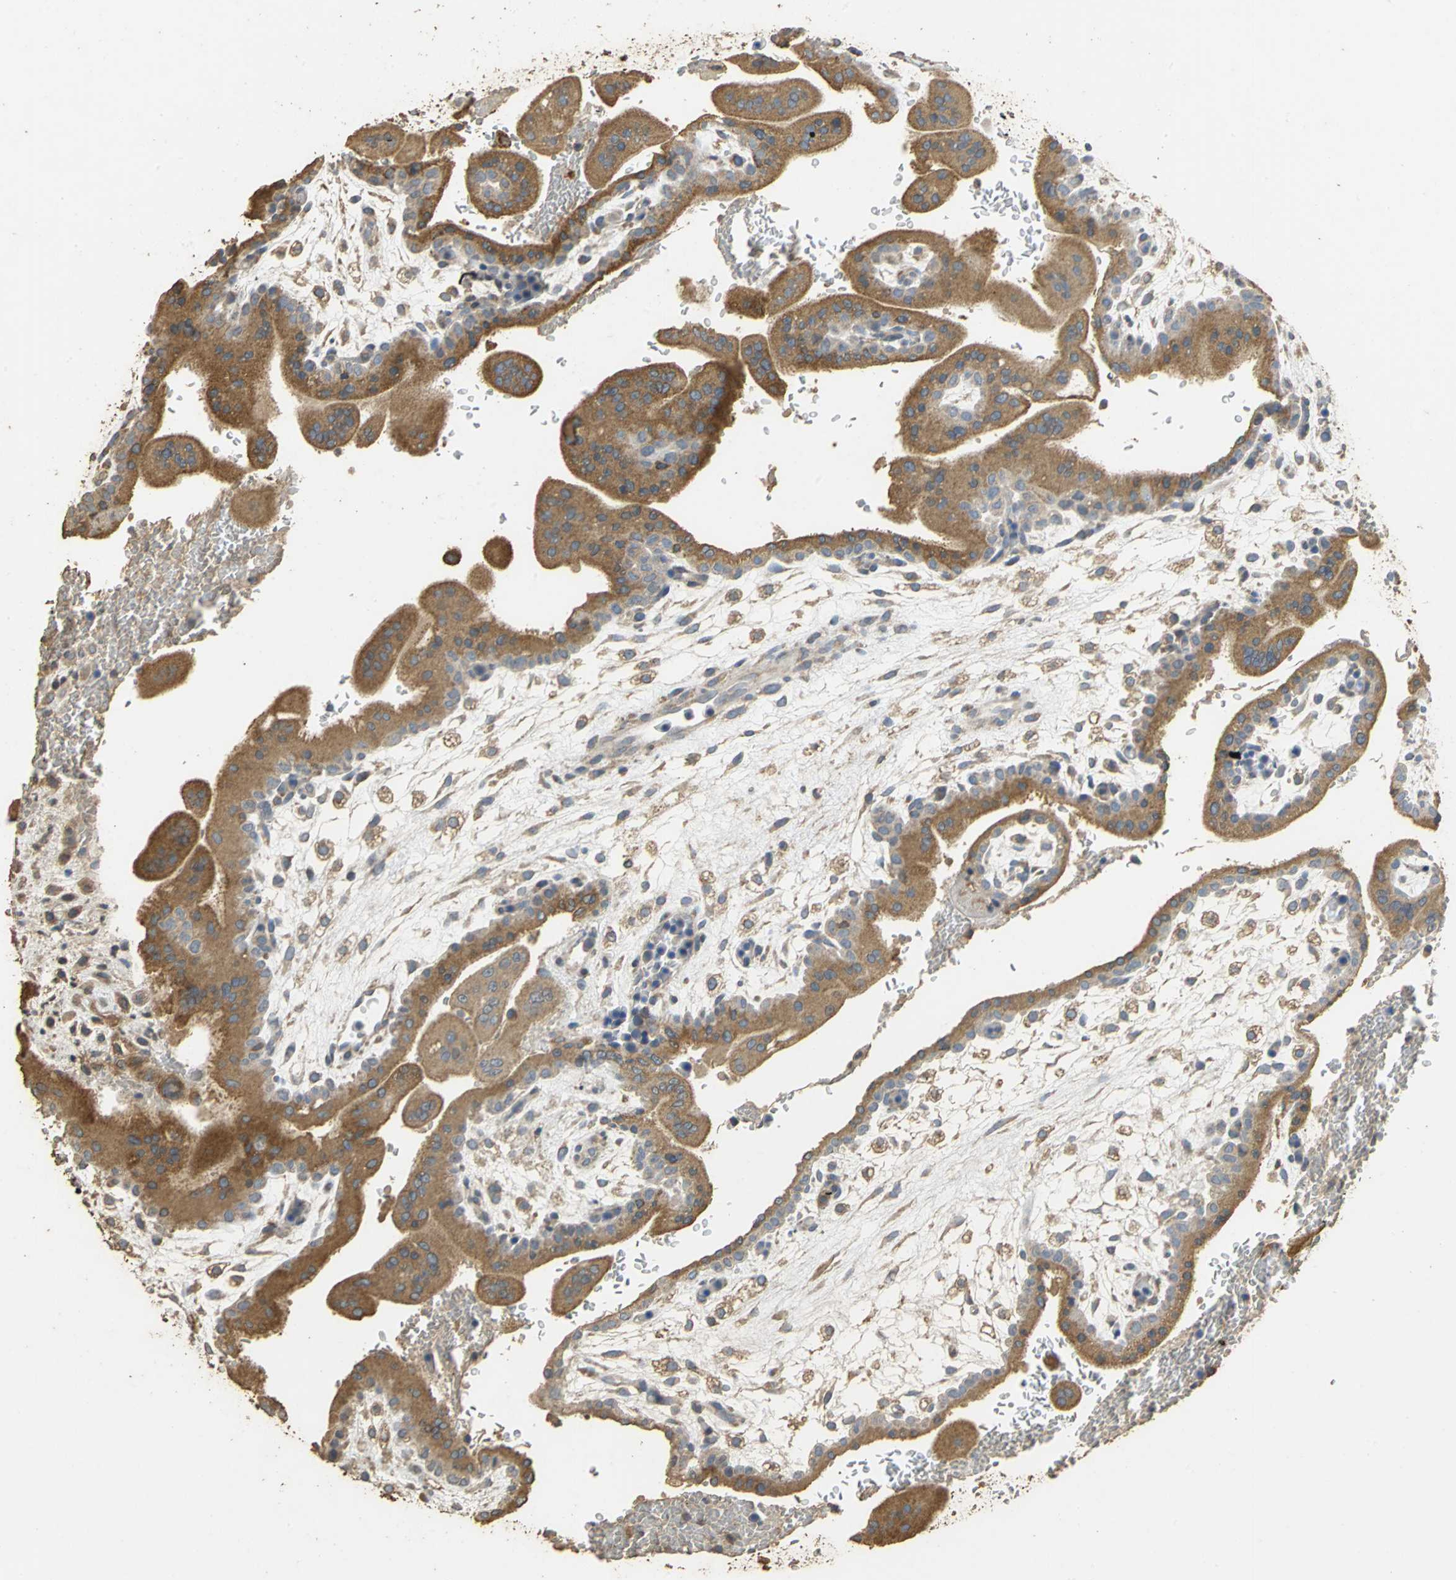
{"staining": {"intensity": "weak", "quantity": ">75%", "location": "cytoplasmic/membranous"}, "tissue": "placenta", "cell_type": "Decidual cells", "image_type": "normal", "snomed": [{"axis": "morphology", "description": "Normal tissue, NOS"}, {"axis": "topography", "description": "Placenta"}], "caption": "Weak cytoplasmic/membranous expression for a protein is seen in approximately >75% of decidual cells of benign placenta using immunohistochemistry.", "gene": "ACSL4", "patient": {"sex": "female", "age": 35}}